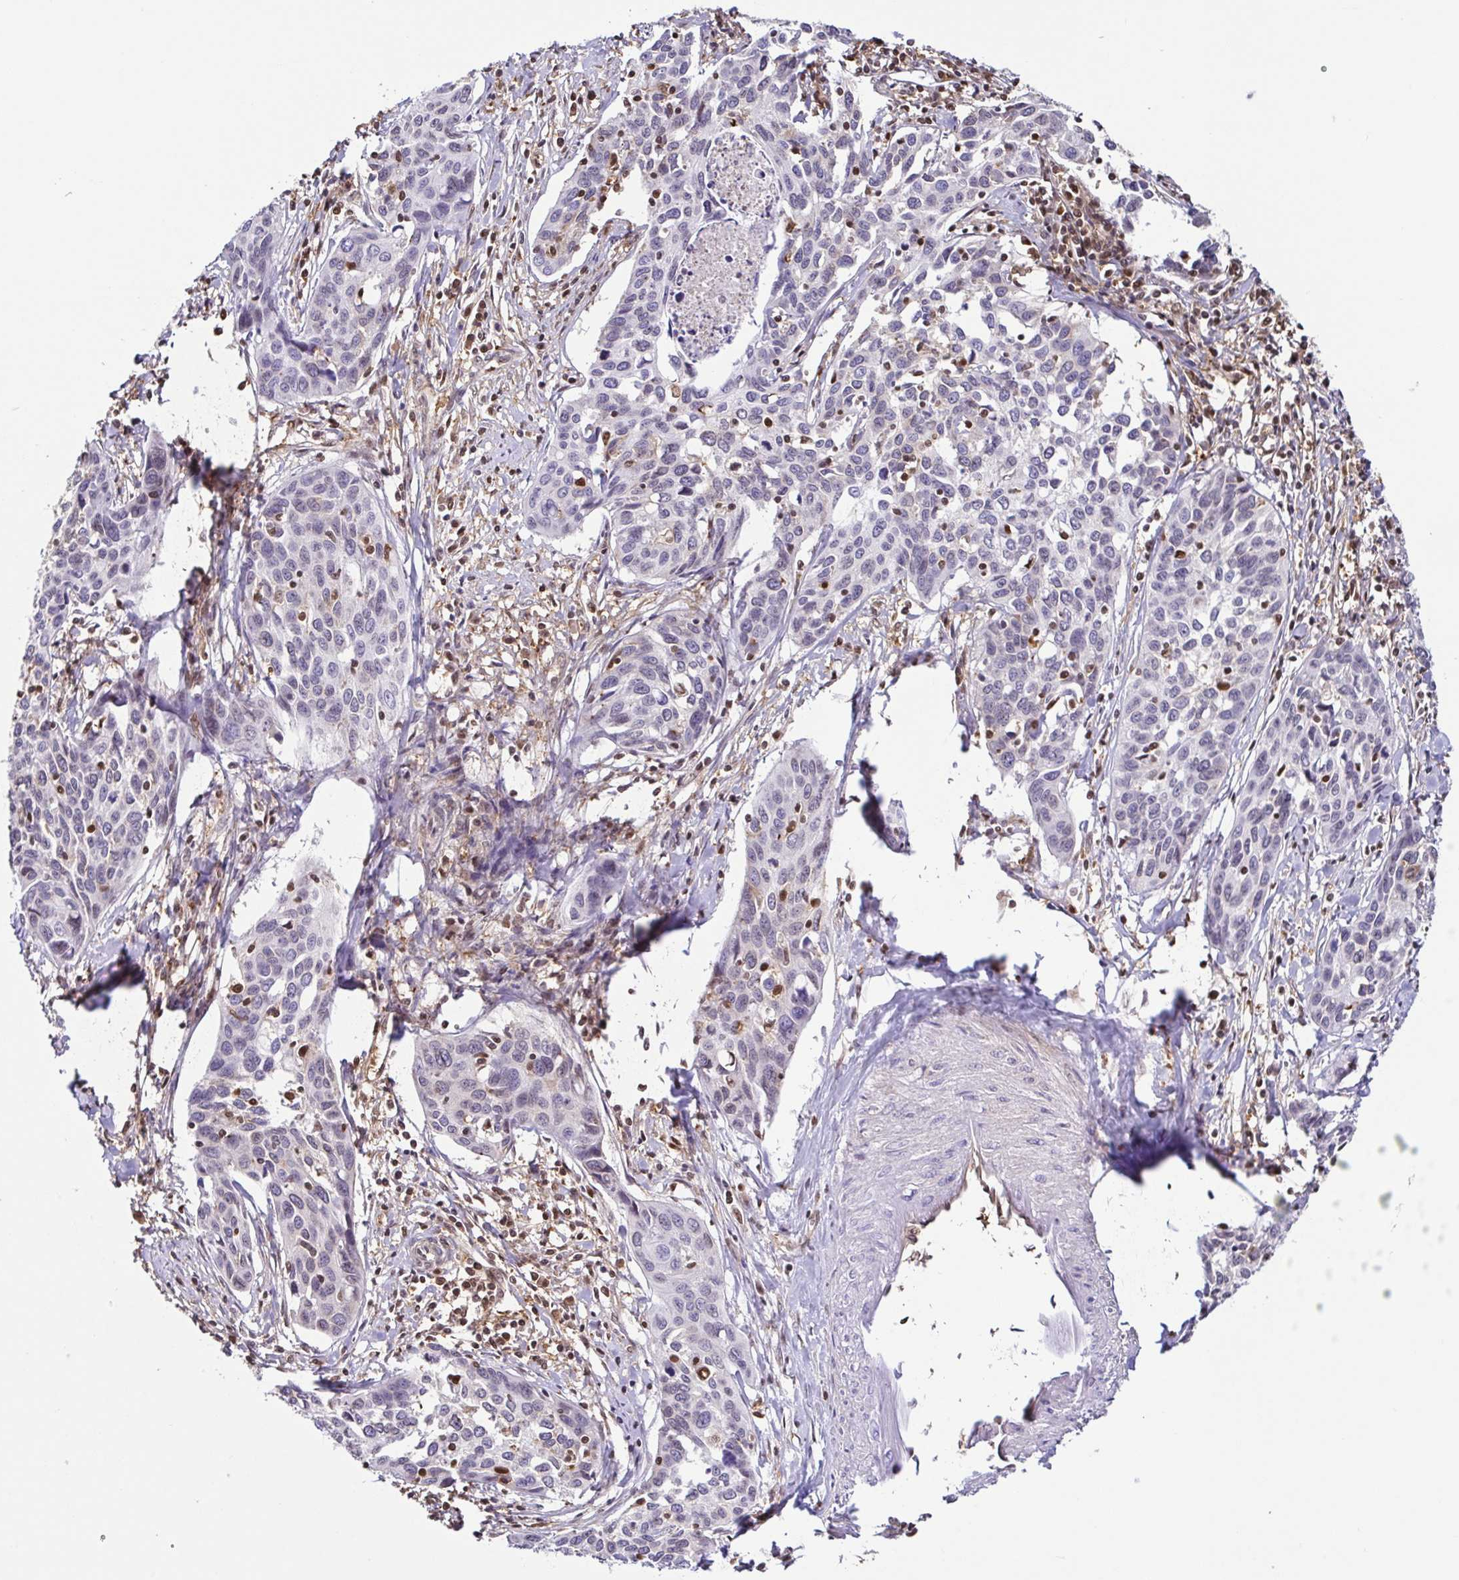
{"staining": {"intensity": "negative", "quantity": "none", "location": "none"}, "tissue": "cervical cancer", "cell_type": "Tumor cells", "image_type": "cancer", "snomed": [{"axis": "morphology", "description": "Squamous cell carcinoma, NOS"}, {"axis": "topography", "description": "Cervix"}], "caption": "Tumor cells are negative for brown protein staining in cervical squamous cell carcinoma.", "gene": "PSMB9", "patient": {"sex": "female", "age": 31}}